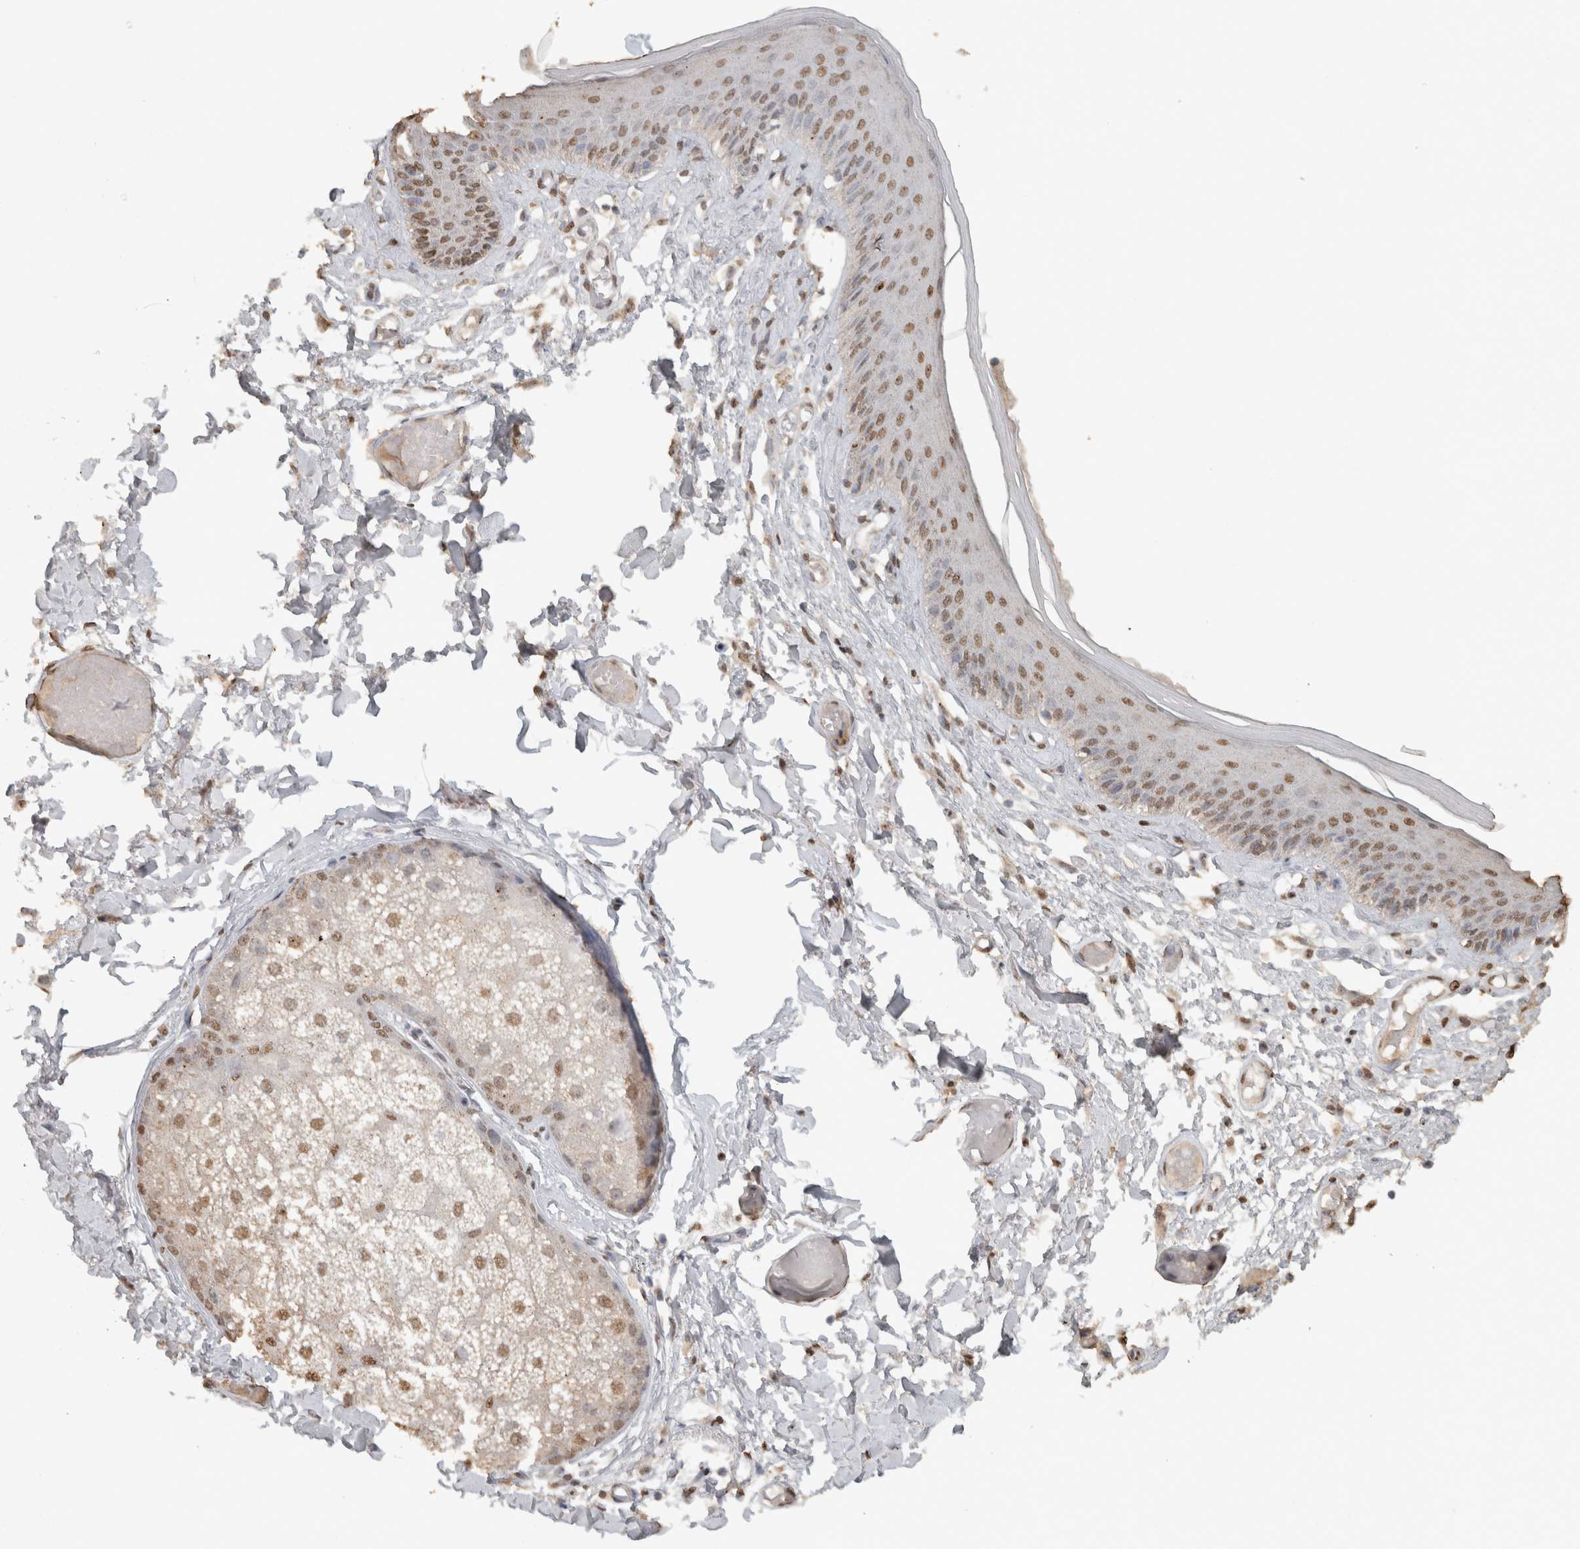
{"staining": {"intensity": "moderate", "quantity": ">75%", "location": "nuclear"}, "tissue": "skin", "cell_type": "Epidermal cells", "image_type": "normal", "snomed": [{"axis": "morphology", "description": "Normal tissue, NOS"}, {"axis": "topography", "description": "Vulva"}], "caption": "Immunohistochemical staining of benign skin shows >75% levels of moderate nuclear protein positivity in about >75% of epidermal cells. (Brightfield microscopy of DAB IHC at high magnification).", "gene": "HAND2", "patient": {"sex": "female", "age": 73}}